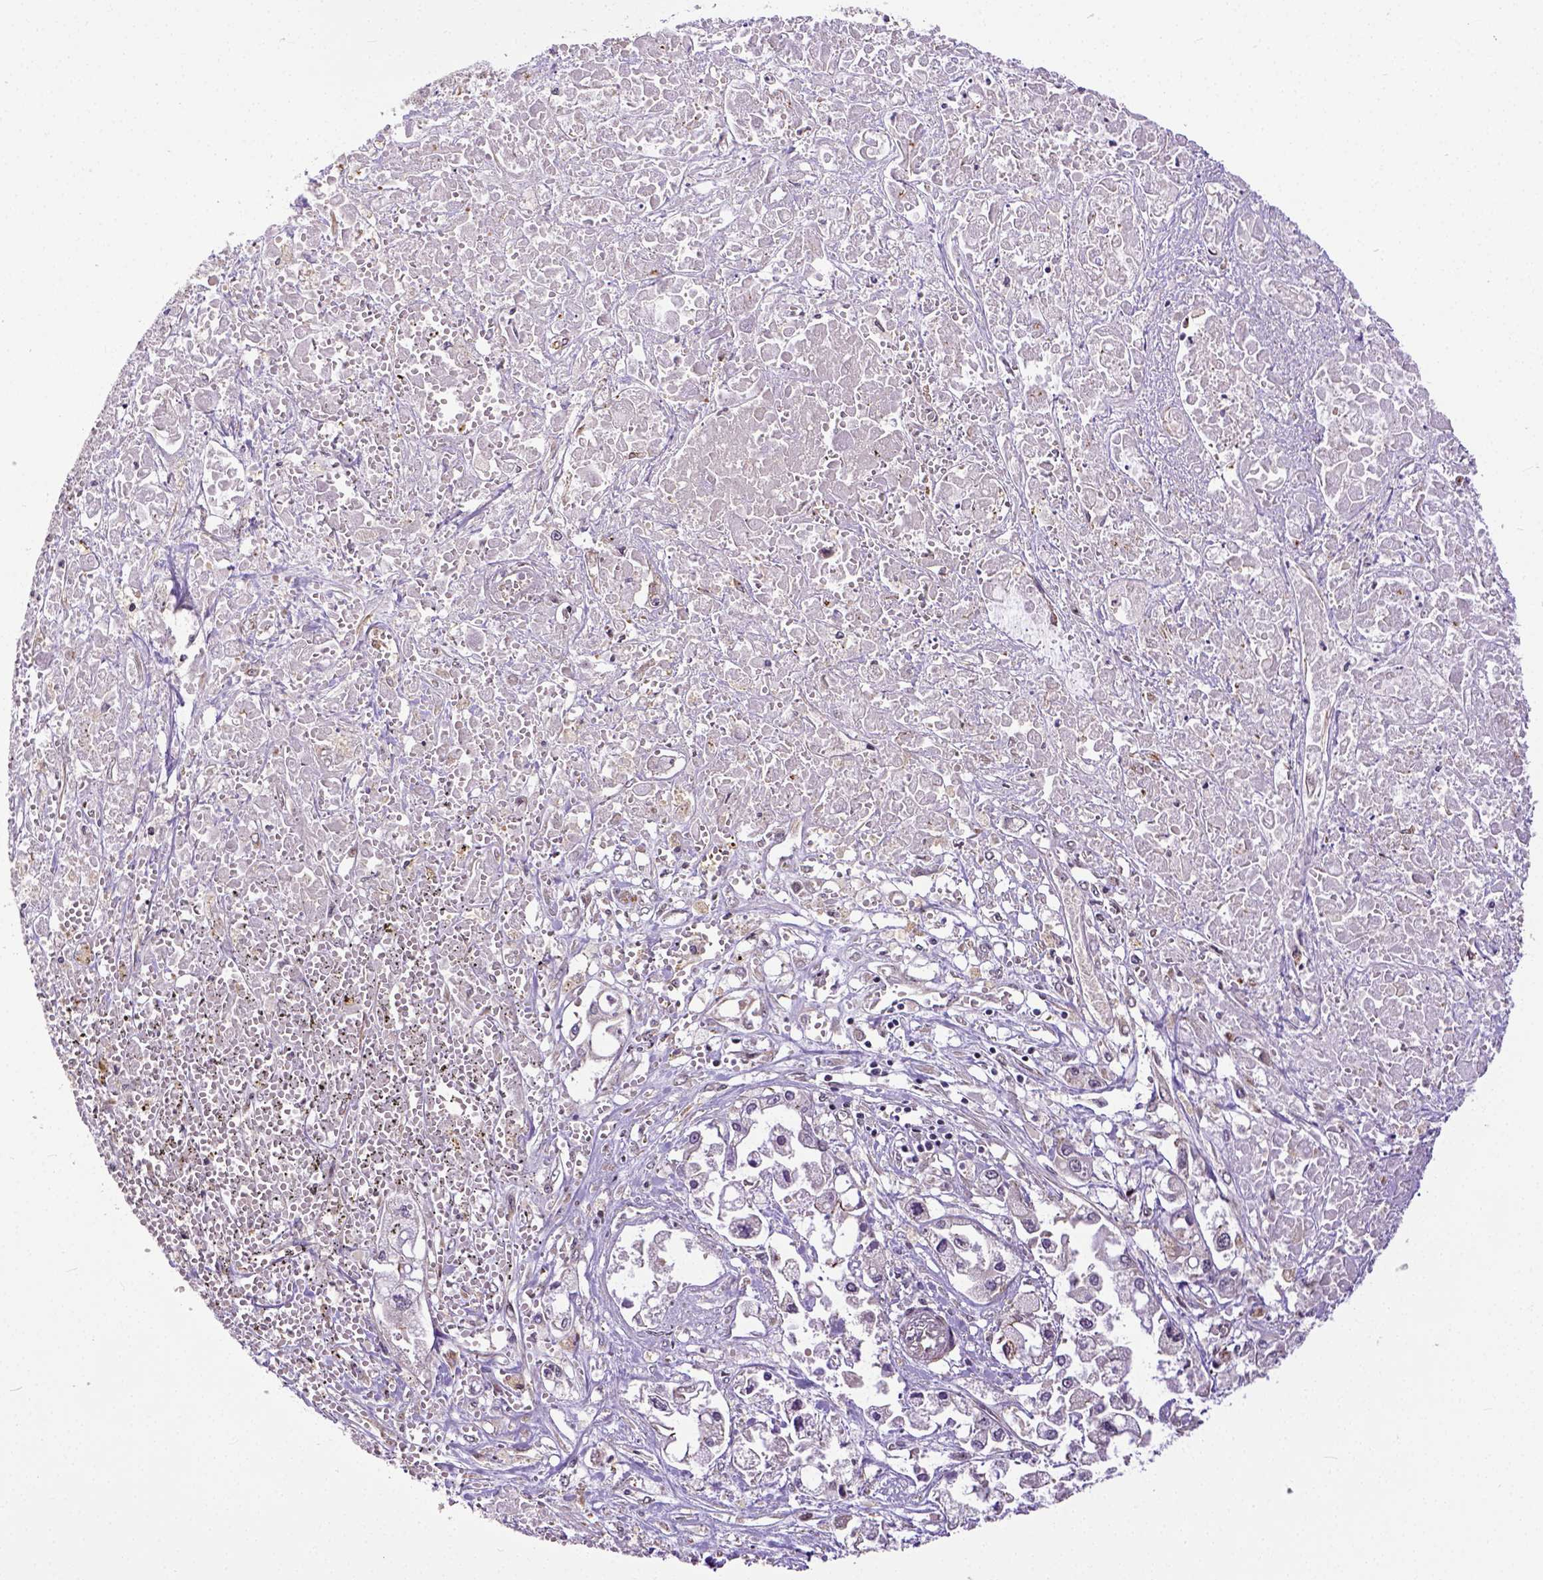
{"staining": {"intensity": "negative", "quantity": "none", "location": "none"}, "tissue": "pancreatic cancer", "cell_type": "Tumor cells", "image_type": "cancer", "snomed": [{"axis": "morphology", "description": "Adenocarcinoma, NOS"}, {"axis": "topography", "description": "Pancreas"}], "caption": "IHC histopathology image of neoplastic tissue: human pancreatic cancer stained with DAB exhibits no significant protein staining in tumor cells.", "gene": "DICER1", "patient": {"sex": "male", "age": 71}}